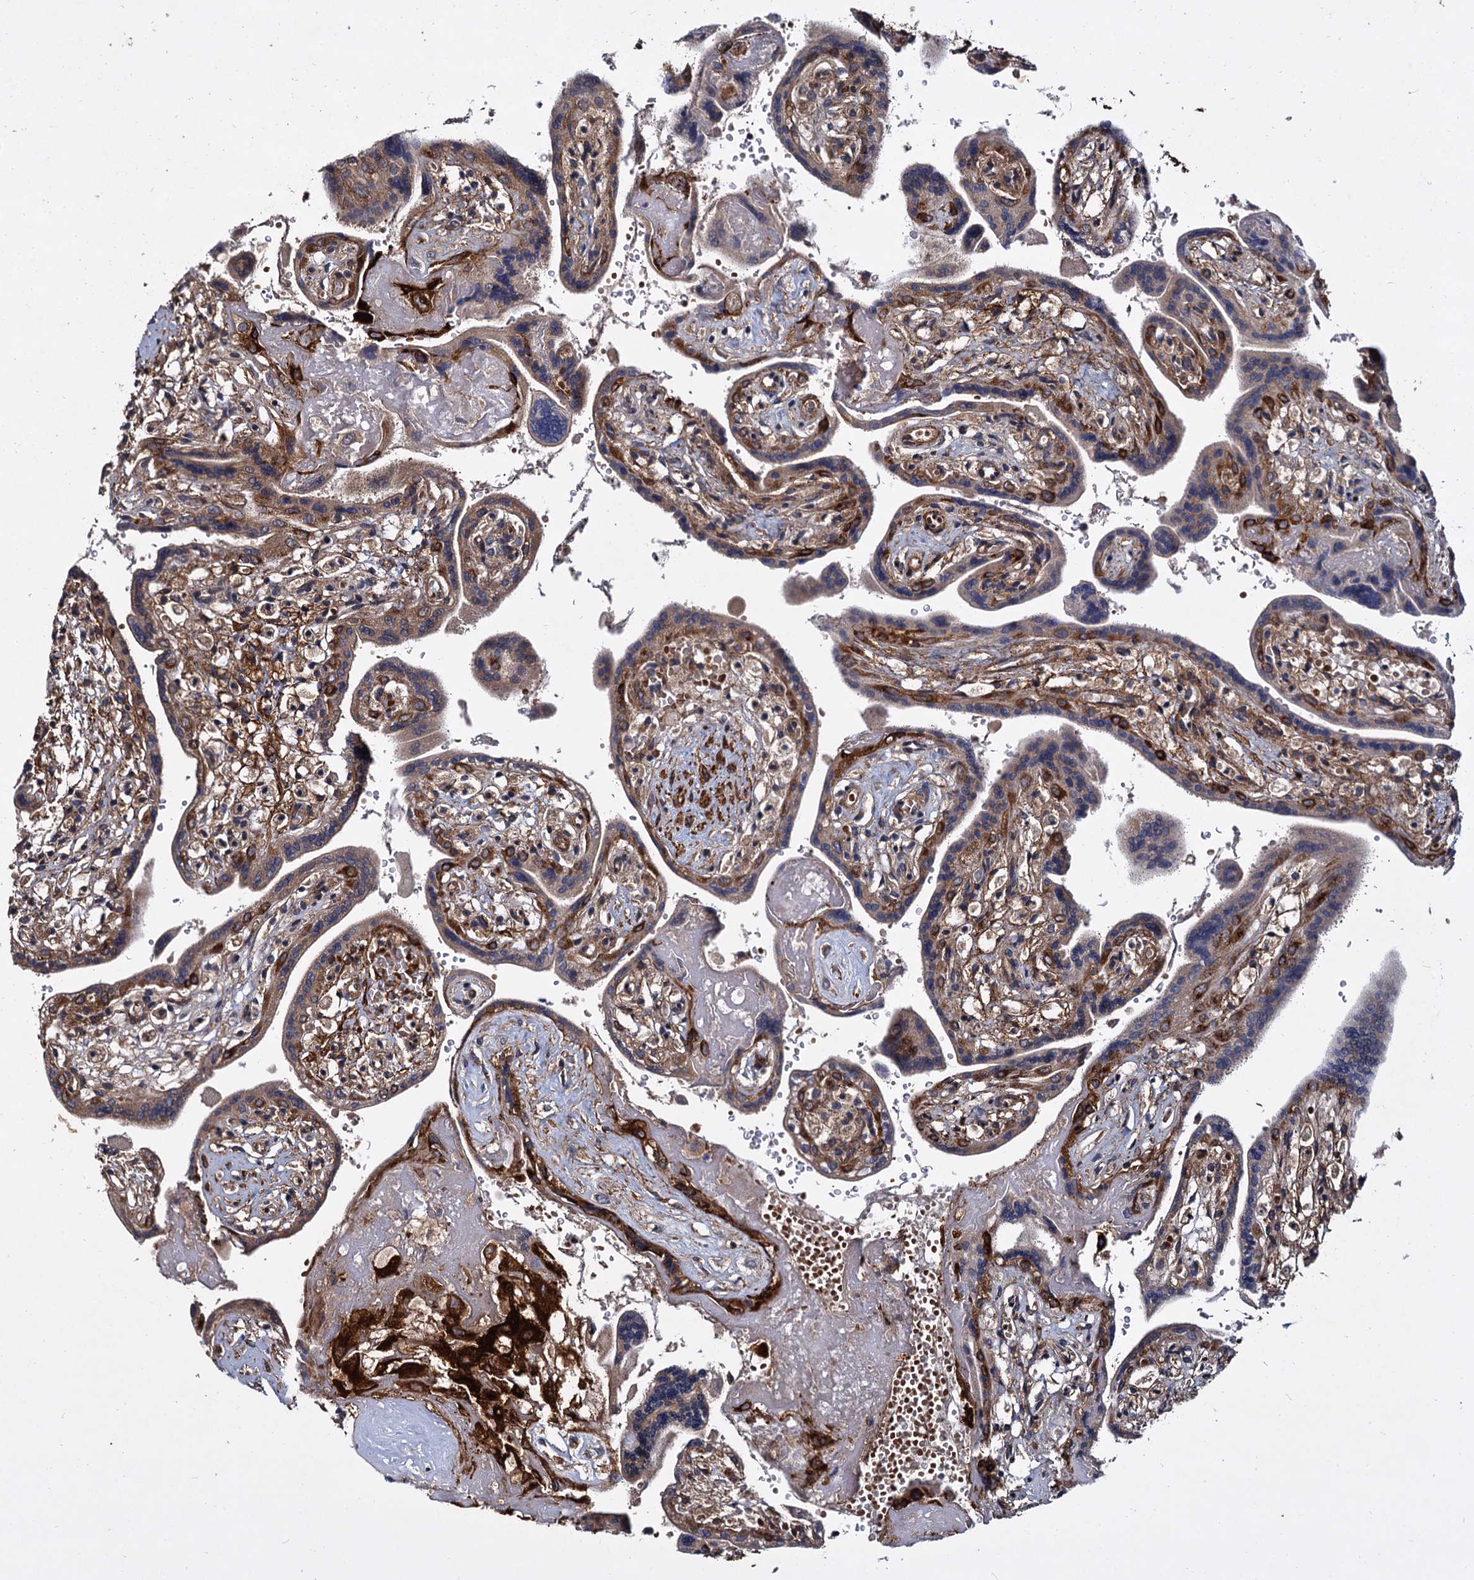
{"staining": {"intensity": "moderate", "quantity": "<25%", "location": "cytoplasmic/membranous"}, "tissue": "placenta", "cell_type": "Trophoblastic cells", "image_type": "normal", "snomed": [{"axis": "morphology", "description": "Normal tissue, NOS"}, {"axis": "topography", "description": "Placenta"}], "caption": "Immunohistochemical staining of benign human placenta displays moderate cytoplasmic/membranous protein staining in approximately <25% of trophoblastic cells.", "gene": "ISM2", "patient": {"sex": "female", "age": 37}}